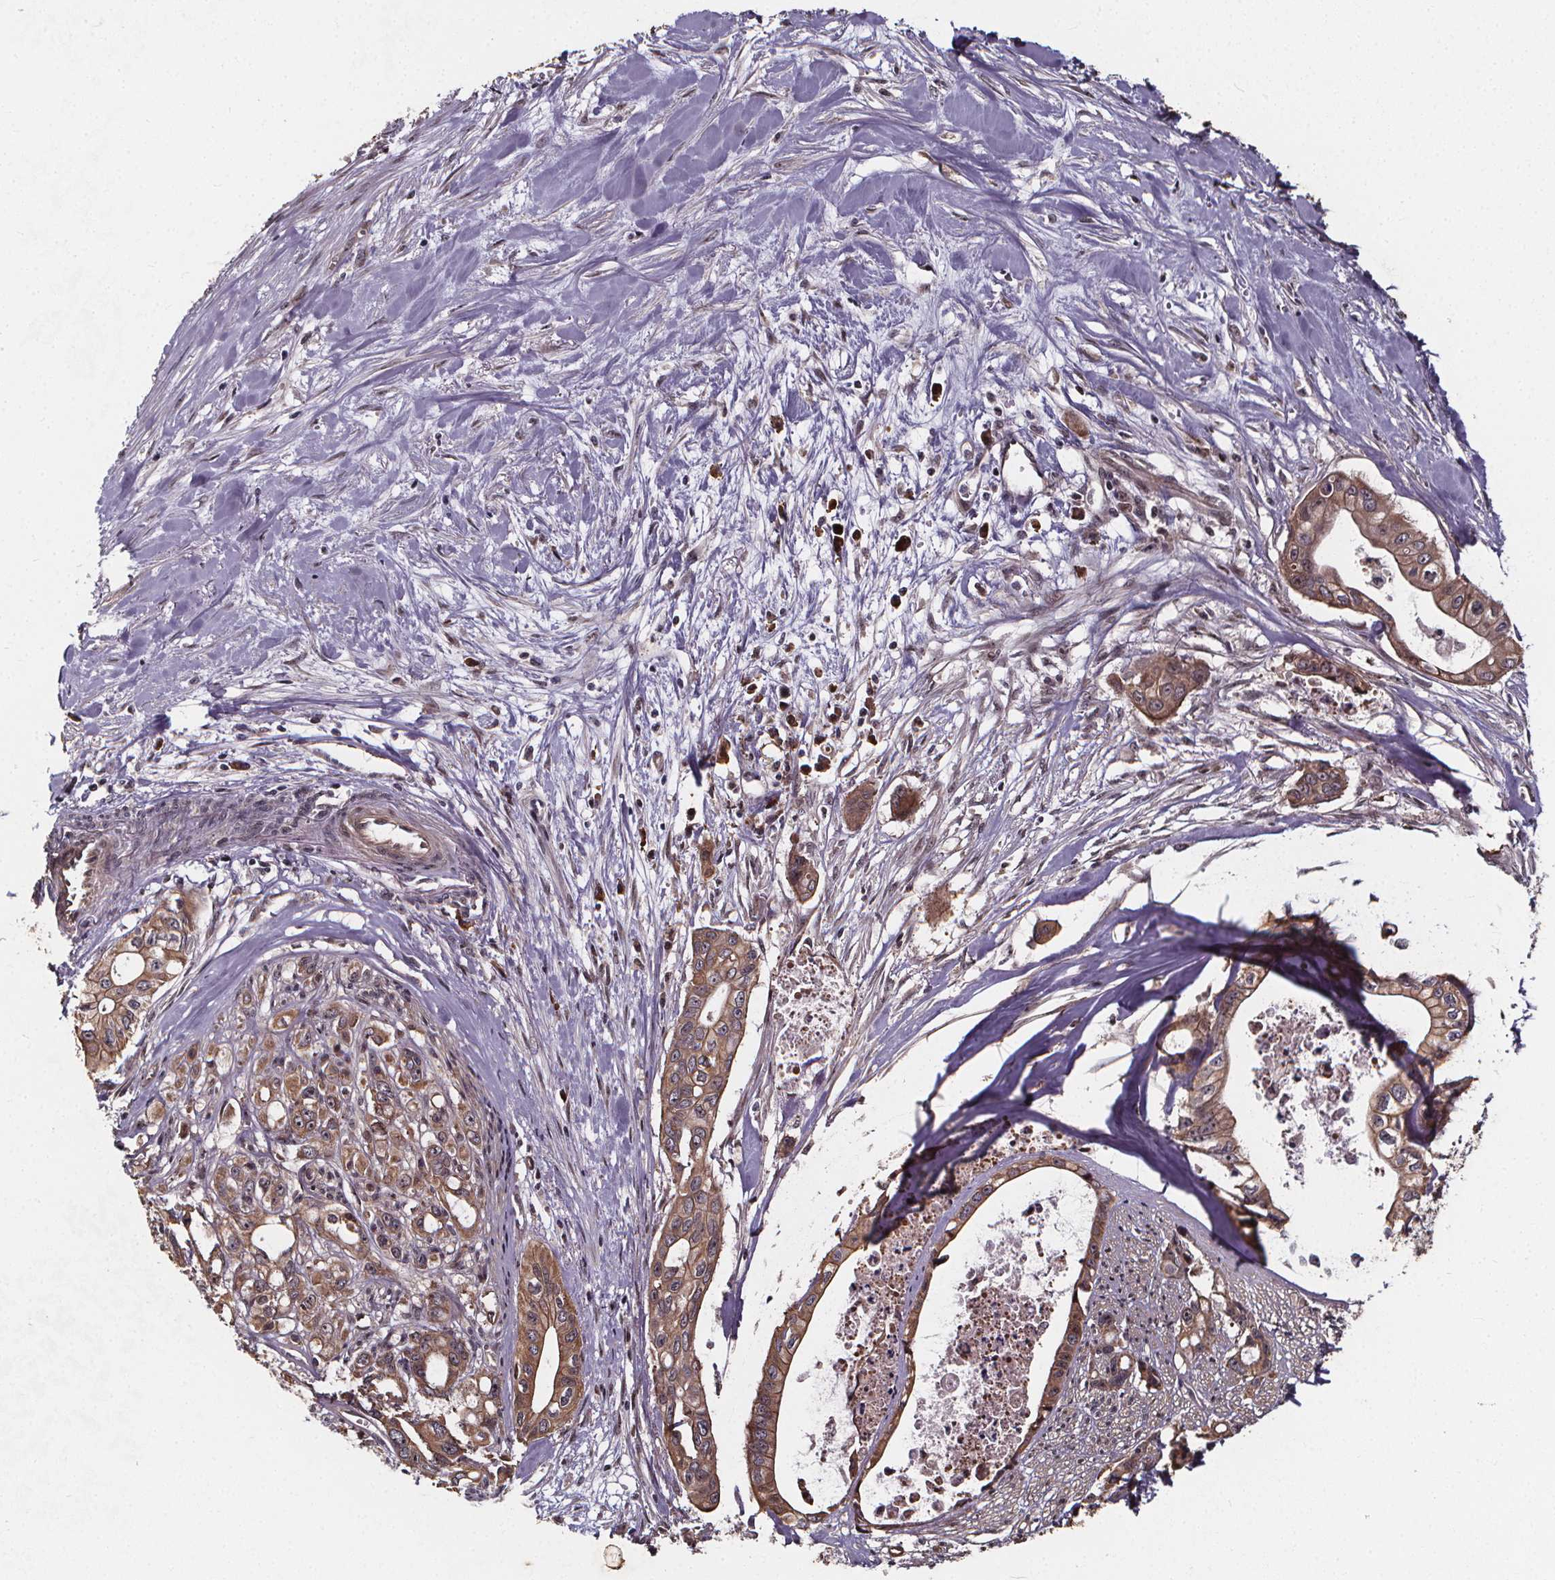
{"staining": {"intensity": "weak", "quantity": ">75%", "location": "cytoplasmic/membranous"}, "tissue": "pancreatic cancer", "cell_type": "Tumor cells", "image_type": "cancer", "snomed": [{"axis": "morphology", "description": "Adenocarcinoma, NOS"}, {"axis": "topography", "description": "Pancreas"}], "caption": "A micrograph of human pancreatic adenocarcinoma stained for a protein reveals weak cytoplasmic/membranous brown staining in tumor cells. (DAB (3,3'-diaminobenzidine) IHC with brightfield microscopy, high magnification).", "gene": "DDIT3", "patient": {"sex": "male", "age": 60}}